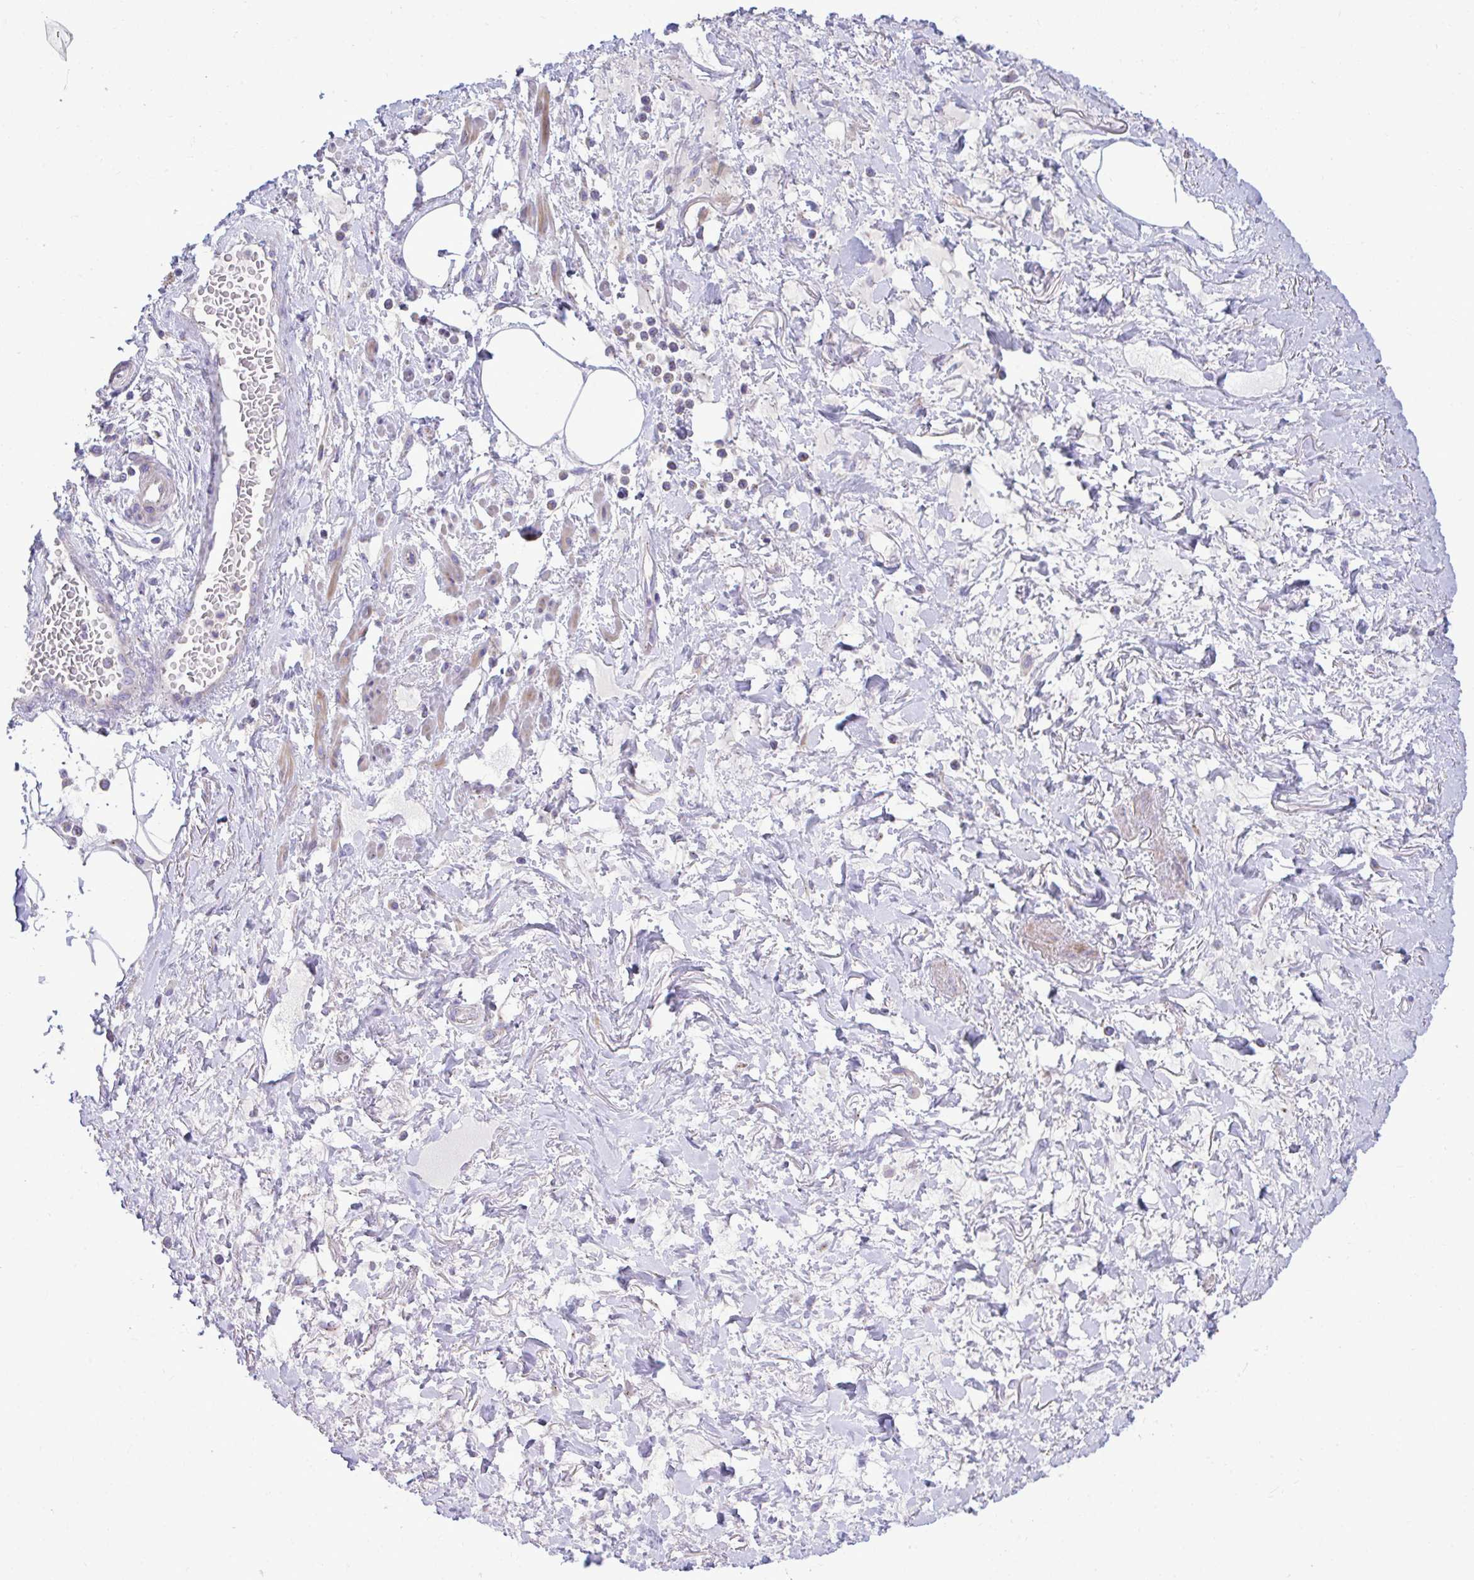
{"staining": {"intensity": "negative", "quantity": "none", "location": "none"}, "tissue": "adipose tissue", "cell_type": "Adipocytes", "image_type": "normal", "snomed": [{"axis": "morphology", "description": "Normal tissue, NOS"}, {"axis": "topography", "description": "Vagina"}, {"axis": "topography", "description": "Peripheral nerve tissue"}], "caption": "Immunohistochemistry (IHC) of unremarkable adipose tissue displays no expression in adipocytes. (Stains: DAB immunohistochemistry (IHC) with hematoxylin counter stain, Microscopy: brightfield microscopy at high magnification).", "gene": "MRPS16", "patient": {"sex": "female", "age": 71}}